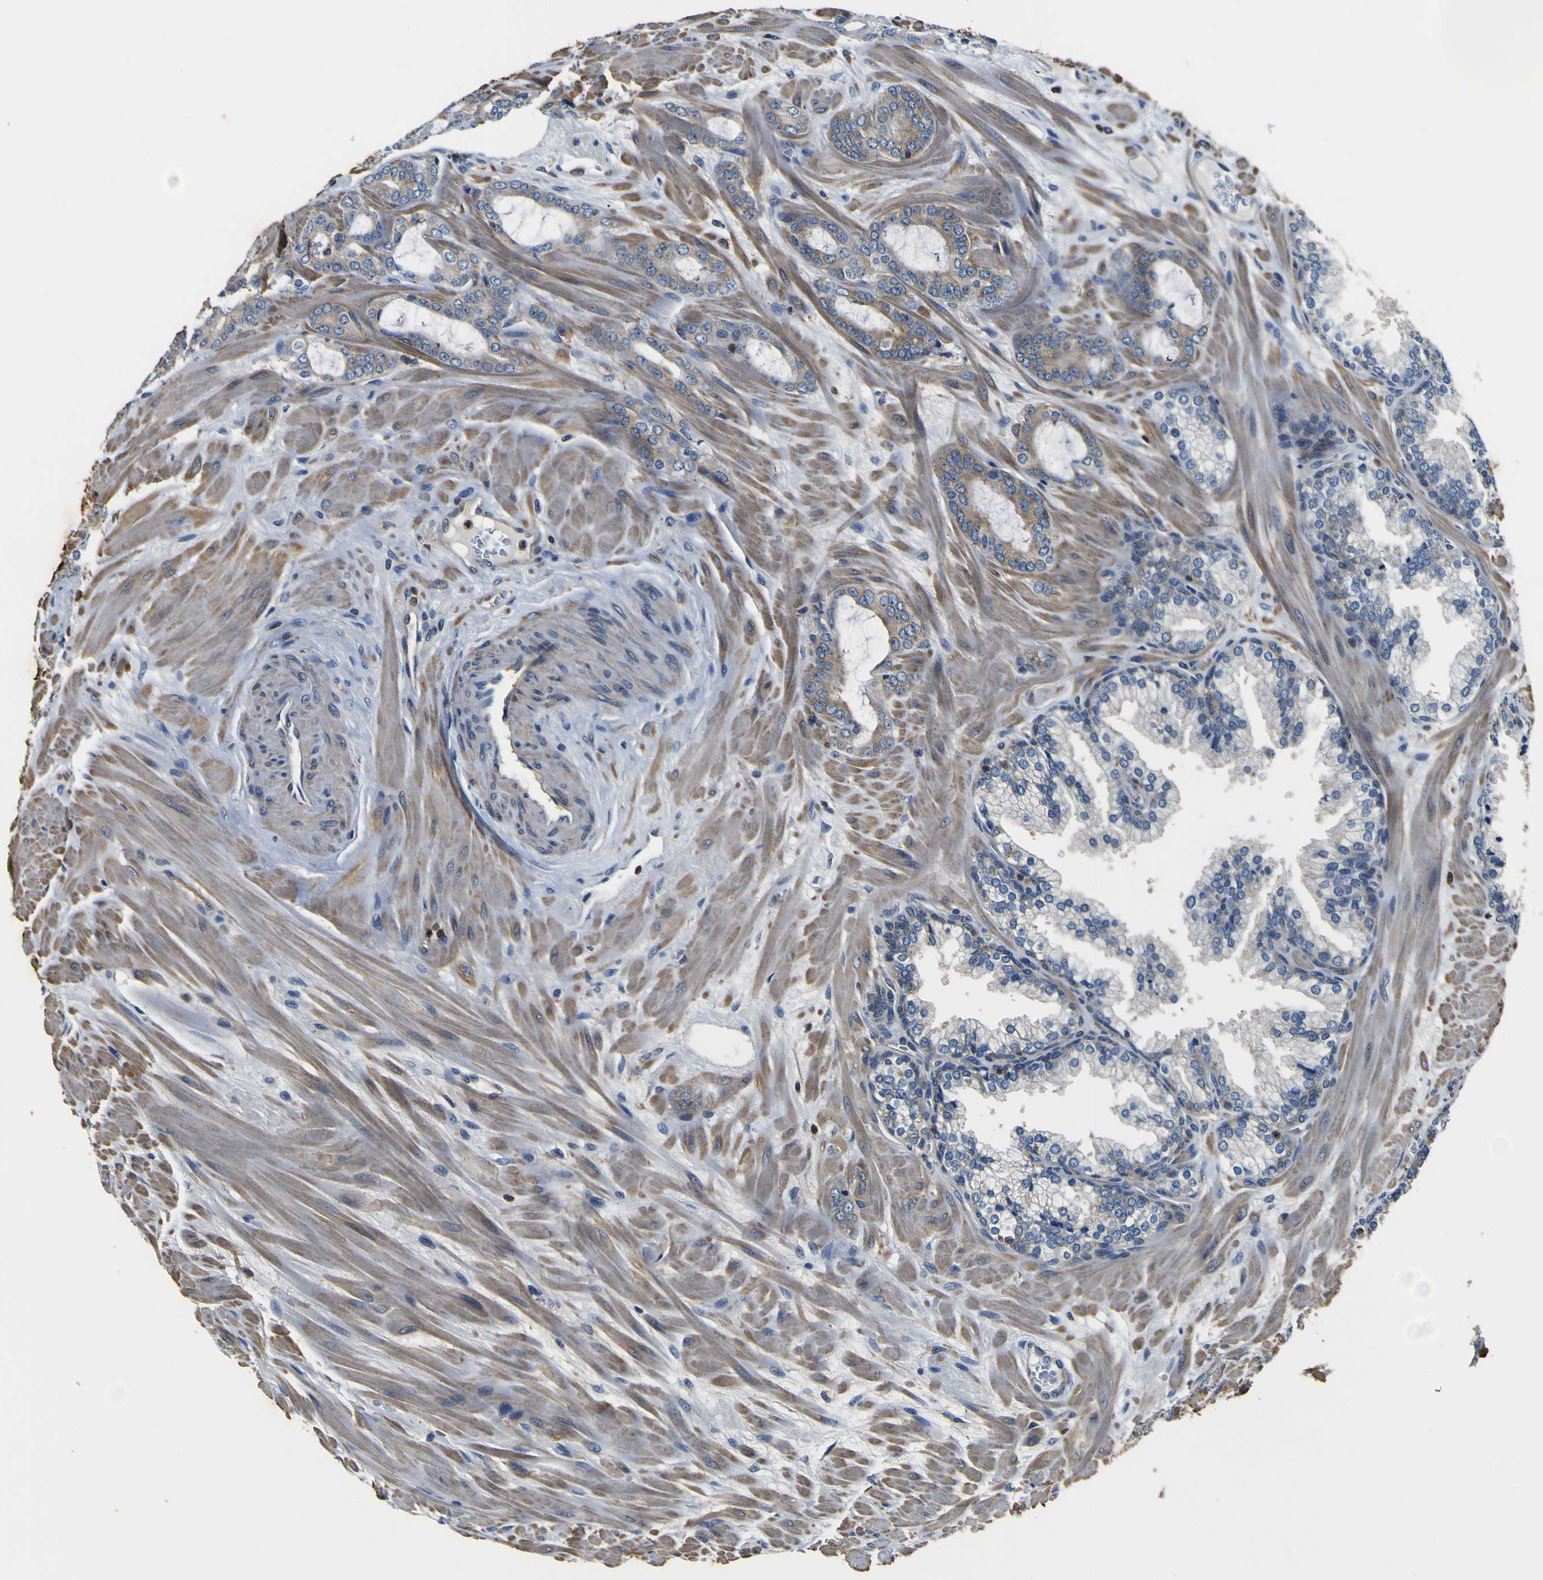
{"staining": {"intensity": "weak", "quantity": "<25%", "location": "cytoplasmic/membranous"}, "tissue": "prostate cancer", "cell_type": "Tumor cells", "image_type": "cancer", "snomed": [{"axis": "morphology", "description": "Adenocarcinoma, Low grade"}, {"axis": "topography", "description": "Prostate"}], "caption": "DAB immunohistochemical staining of prostate cancer (low-grade adenocarcinoma) demonstrates no significant staining in tumor cells. The staining was performed using DAB (3,3'-diaminobenzidine) to visualize the protein expression in brown, while the nuclei were stained in blue with hematoxylin (Magnification: 20x).", "gene": "CNR2", "patient": {"sex": "male", "age": 63}}